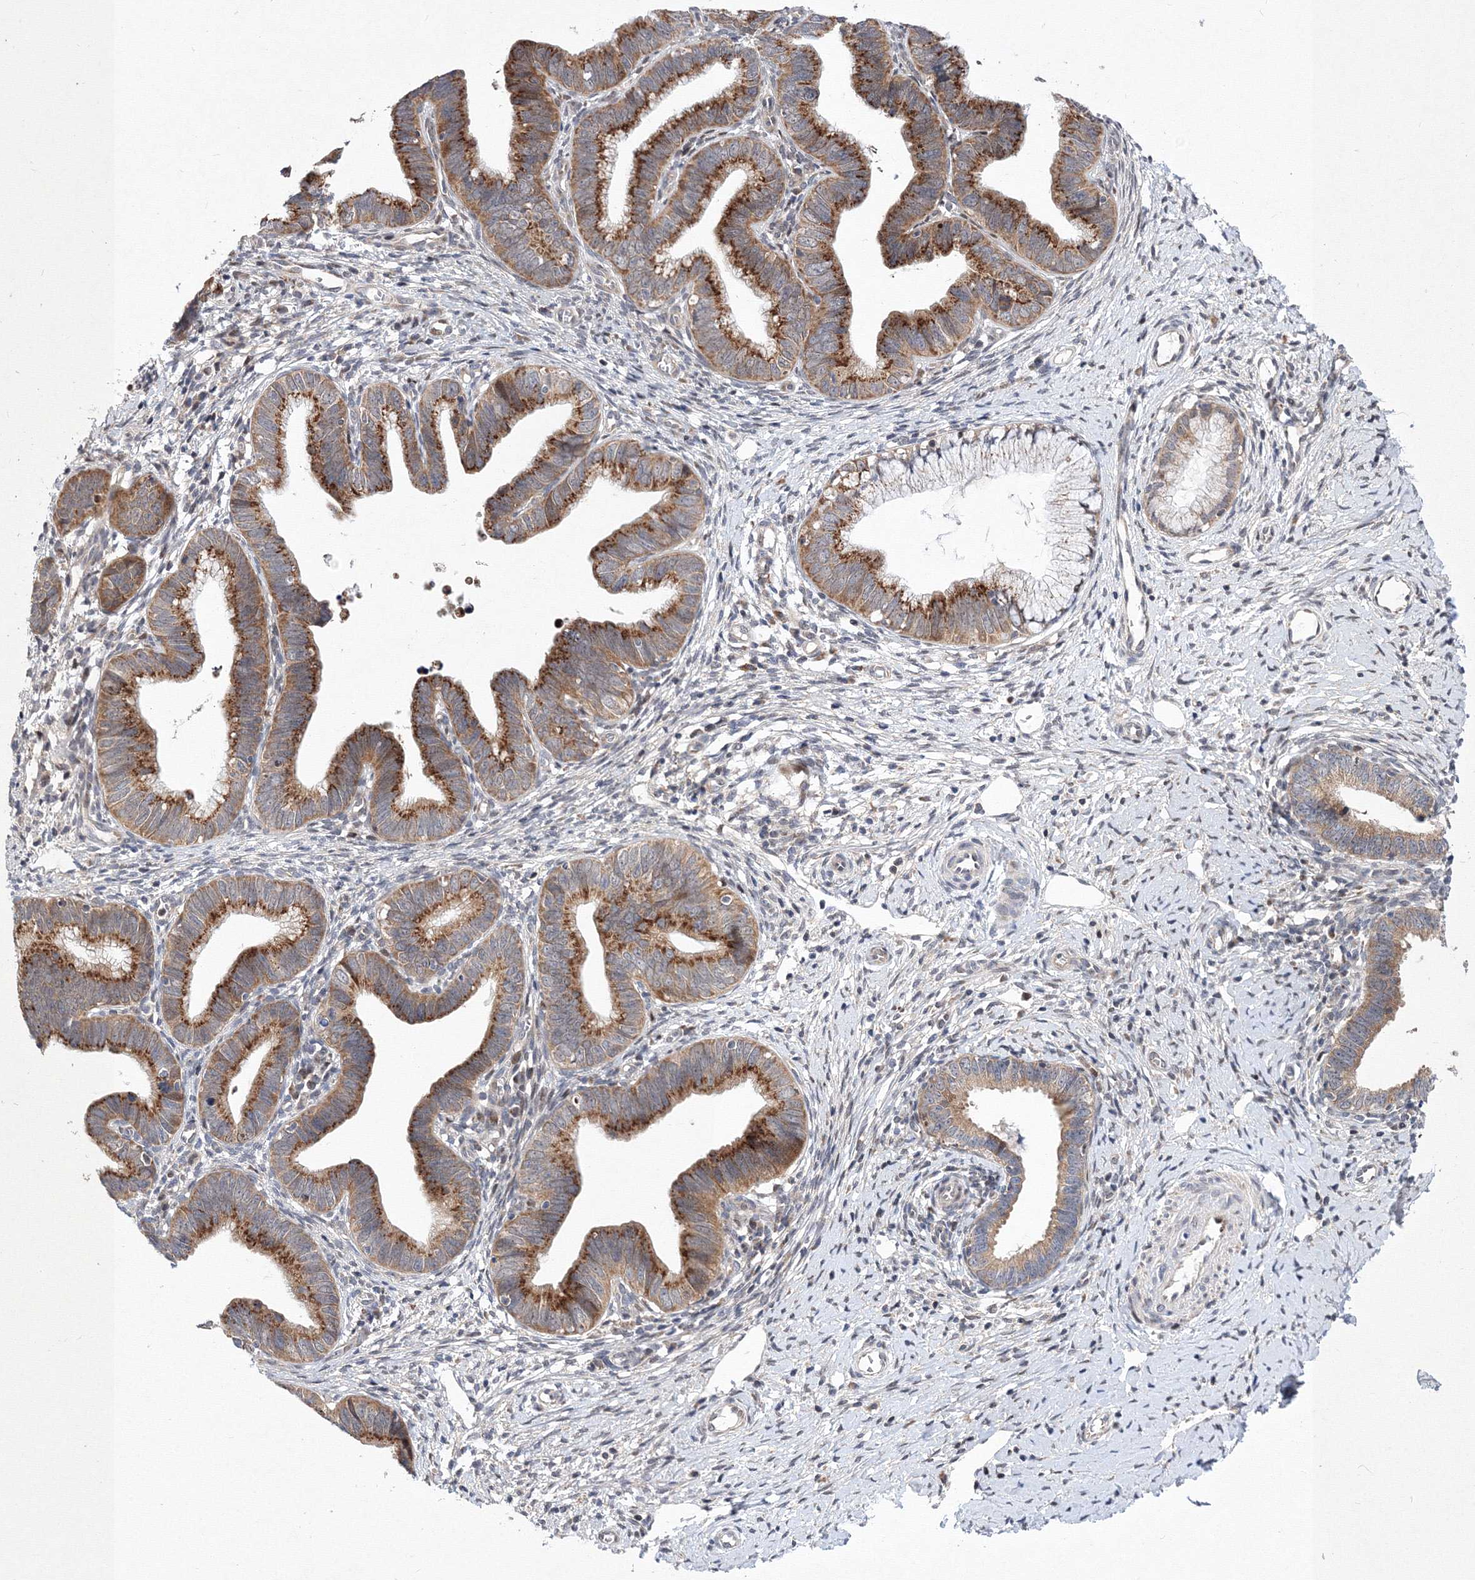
{"staining": {"intensity": "strong", "quantity": ">75%", "location": "cytoplasmic/membranous"}, "tissue": "cervical cancer", "cell_type": "Tumor cells", "image_type": "cancer", "snomed": [{"axis": "morphology", "description": "Adenocarcinoma, NOS"}, {"axis": "topography", "description": "Cervix"}], "caption": "Protein staining displays strong cytoplasmic/membranous expression in about >75% of tumor cells in cervical cancer. Nuclei are stained in blue.", "gene": "GPN1", "patient": {"sex": "female", "age": 36}}